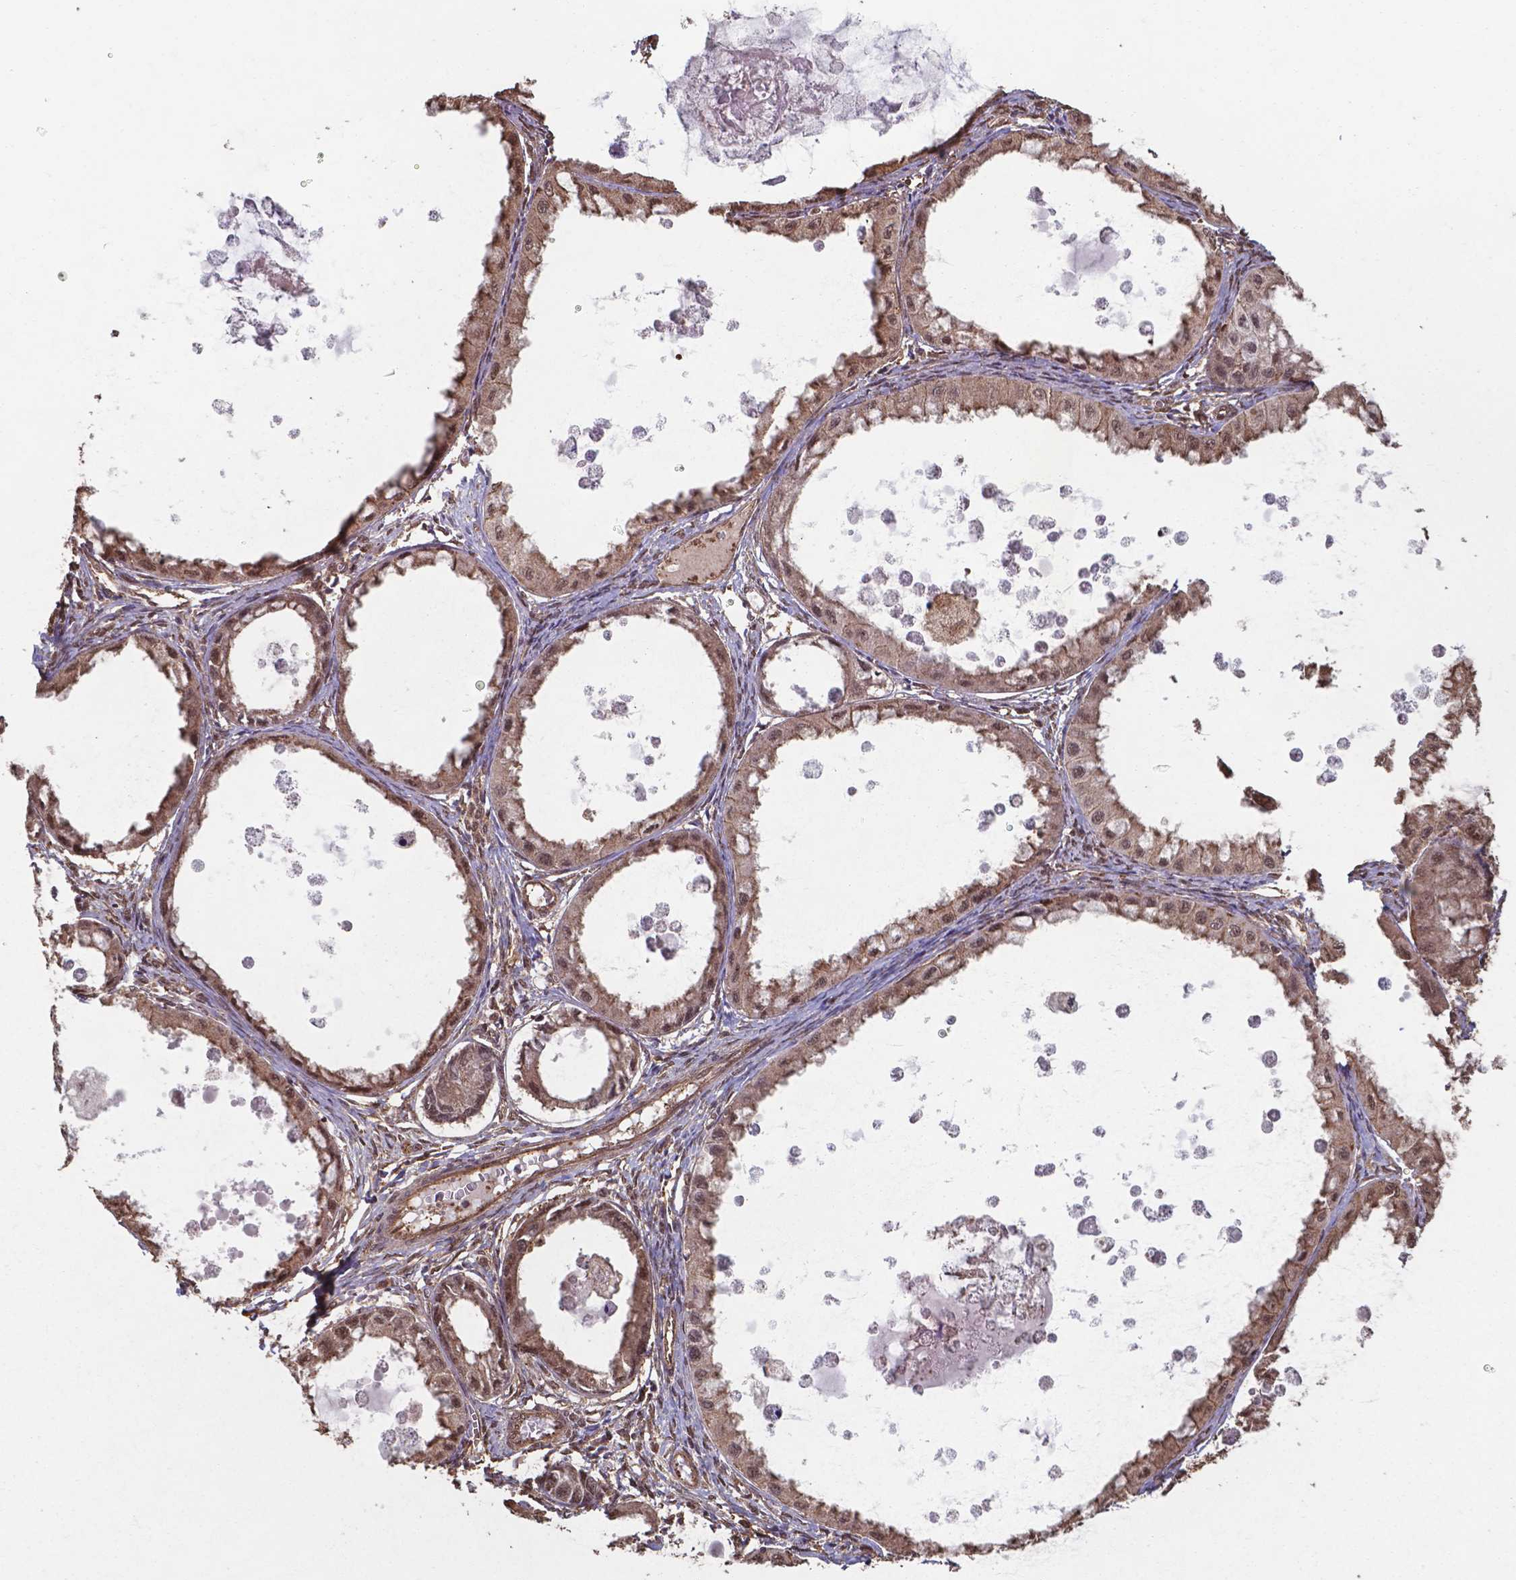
{"staining": {"intensity": "moderate", "quantity": ">75%", "location": "cytoplasmic/membranous,nuclear"}, "tissue": "ovarian cancer", "cell_type": "Tumor cells", "image_type": "cancer", "snomed": [{"axis": "morphology", "description": "Cystadenocarcinoma, mucinous, NOS"}, {"axis": "topography", "description": "Ovary"}], "caption": "A medium amount of moderate cytoplasmic/membranous and nuclear staining is present in about >75% of tumor cells in ovarian cancer (mucinous cystadenocarcinoma) tissue. (Stains: DAB in brown, nuclei in blue, Microscopy: brightfield microscopy at high magnification).", "gene": "CHP2", "patient": {"sex": "female", "age": 64}}